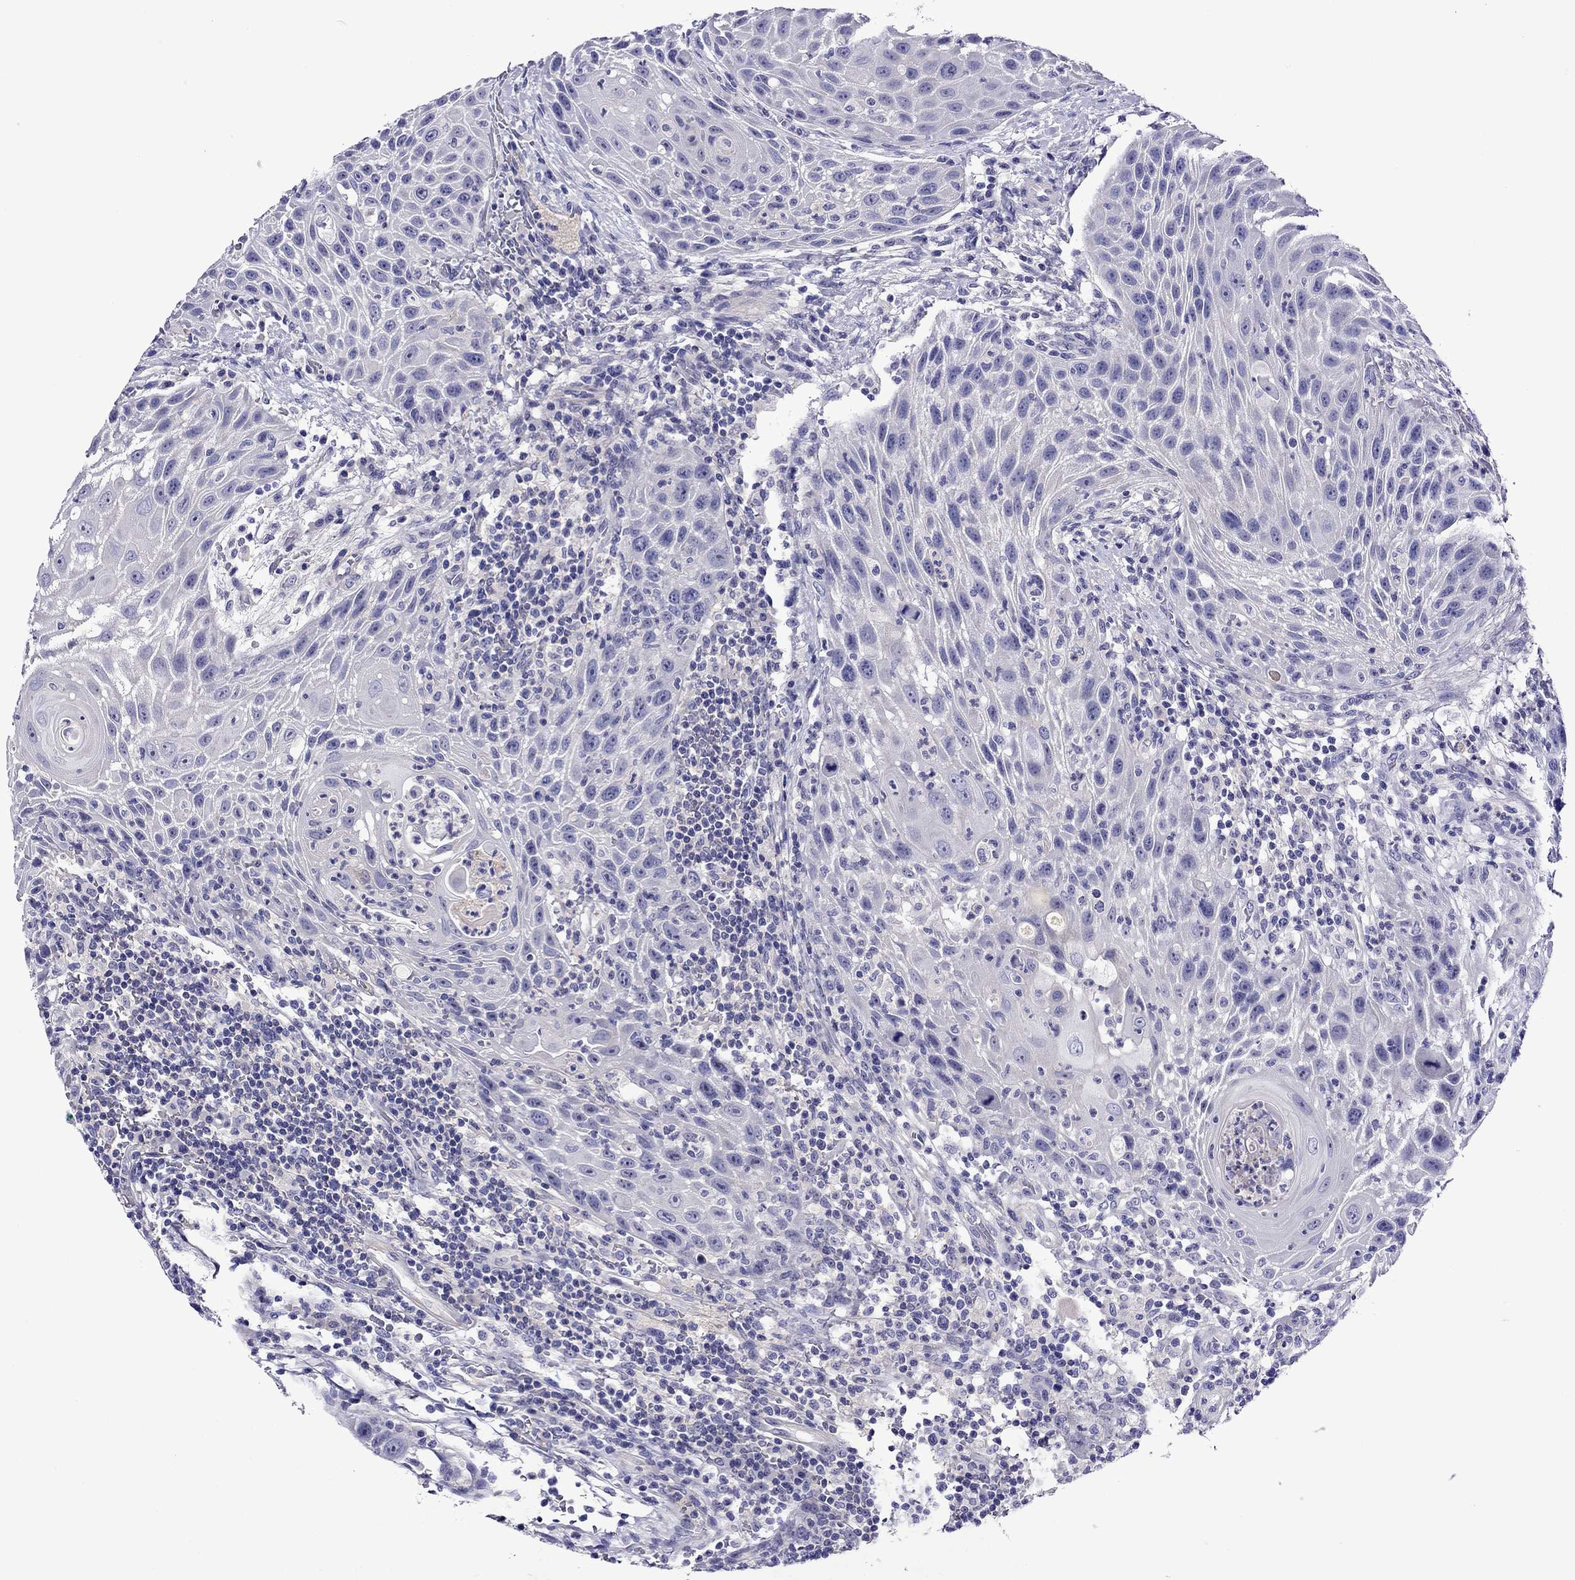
{"staining": {"intensity": "negative", "quantity": "none", "location": "none"}, "tissue": "head and neck cancer", "cell_type": "Tumor cells", "image_type": "cancer", "snomed": [{"axis": "morphology", "description": "Squamous cell carcinoma, NOS"}, {"axis": "topography", "description": "Head-Neck"}], "caption": "Immunohistochemistry photomicrograph of head and neck cancer (squamous cell carcinoma) stained for a protein (brown), which reveals no expression in tumor cells. (Stains: DAB (3,3'-diaminobenzidine) immunohistochemistry (IHC) with hematoxylin counter stain, Microscopy: brightfield microscopy at high magnification).", "gene": "SCG2", "patient": {"sex": "male", "age": 69}}